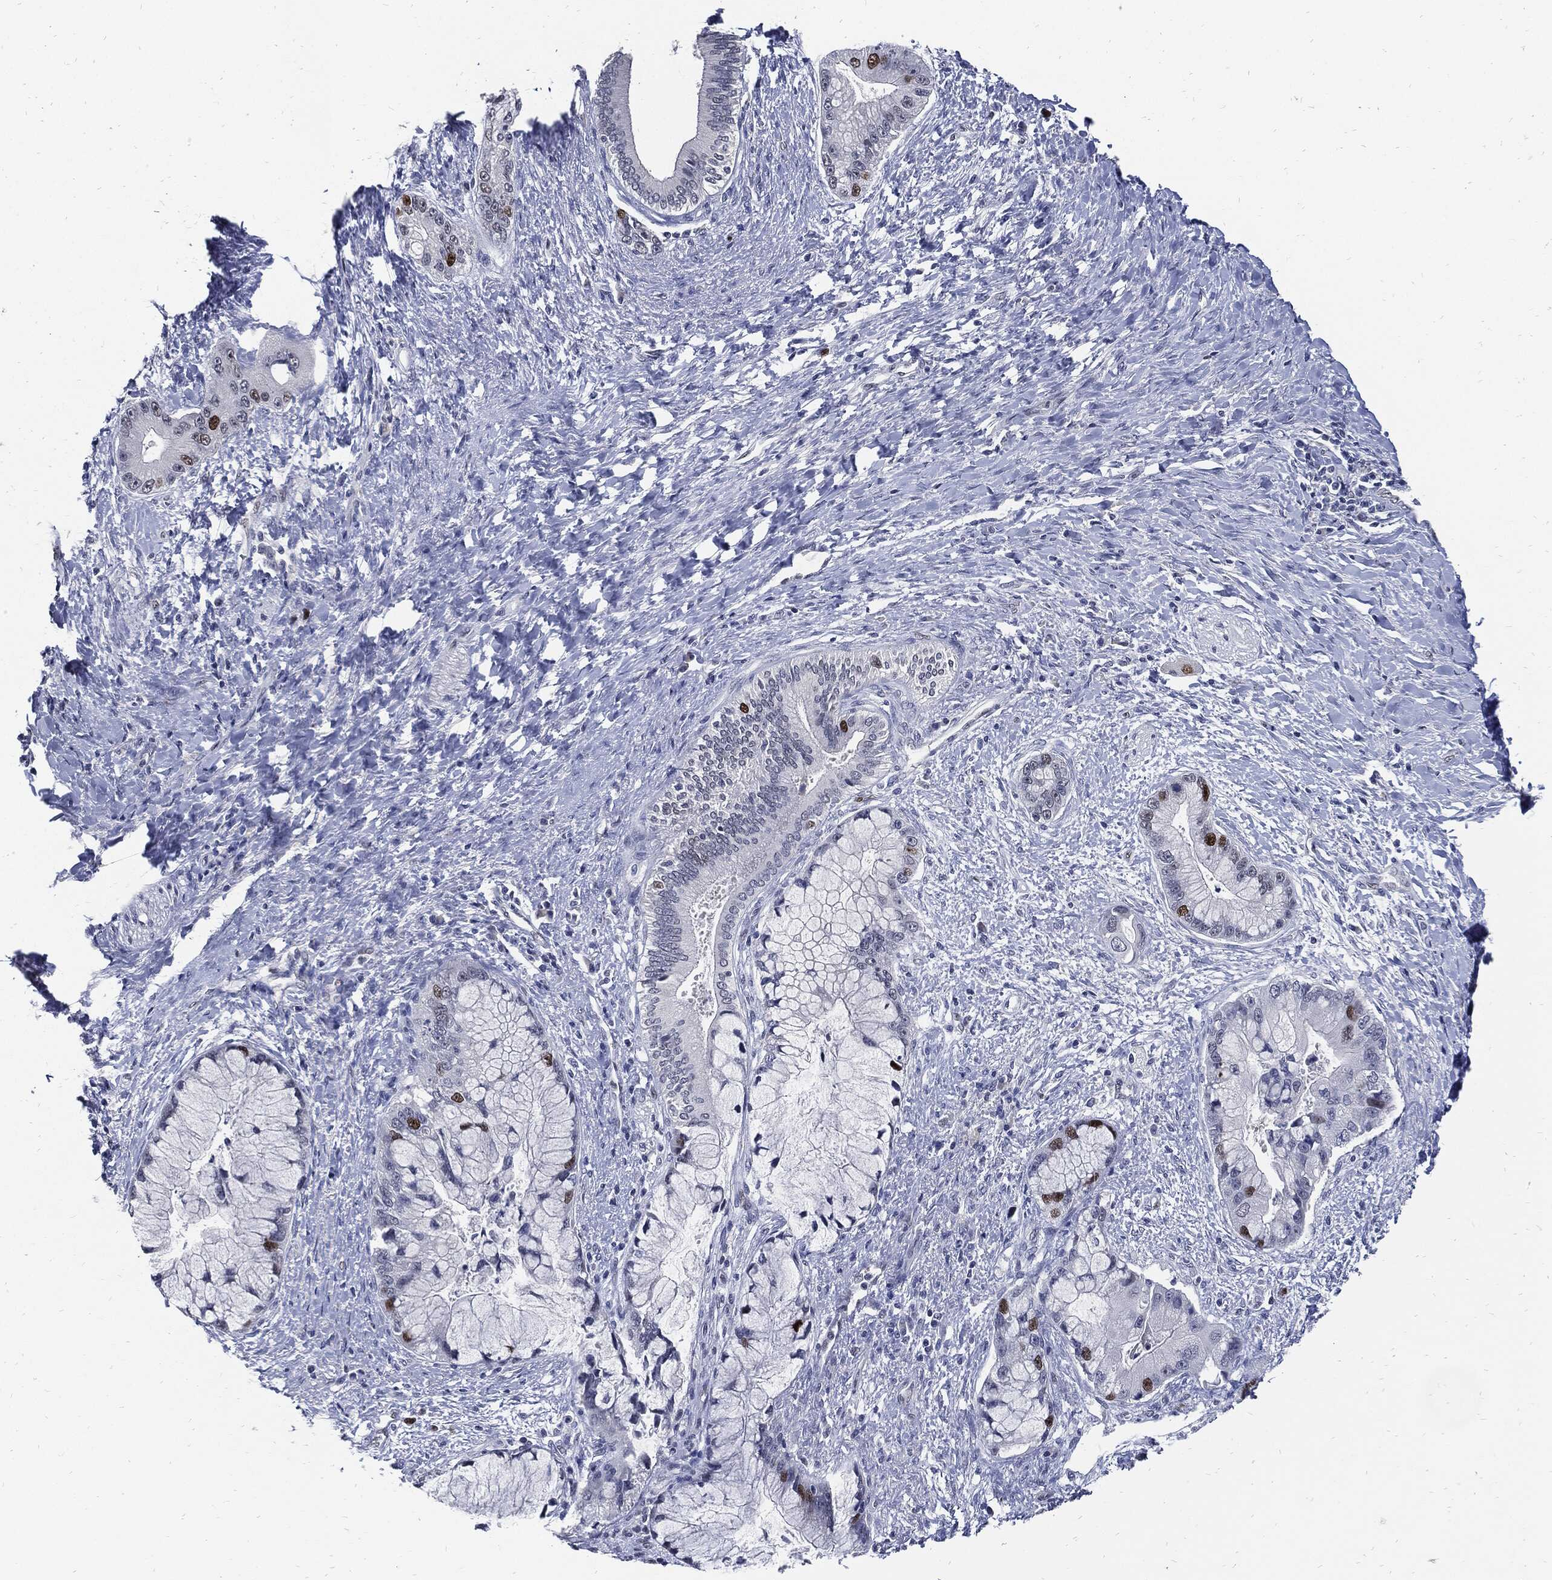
{"staining": {"intensity": "strong", "quantity": "<25%", "location": "nuclear"}, "tissue": "liver cancer", "cell_type": "Tumor cells", "image_type": "cancer", "snomed": [{"axis": "morphology", "description": "Normal tissue, NOS"}, {"axis": "morphology", "description": "Cholangiocarcinoma"}, {"axis": "topography", "description": "Liver"}, {"axis": "topography", "description": "Peripheral nerve tissue"}], "caption": "There is medium levels of strong nuclear staining in tumor cells of cholangiocarcinoma (liver), as demonstrated by immunohistochemical staining (brown color).", "gene": "NBN", "patient": {"sex": "male", "age": 50}}